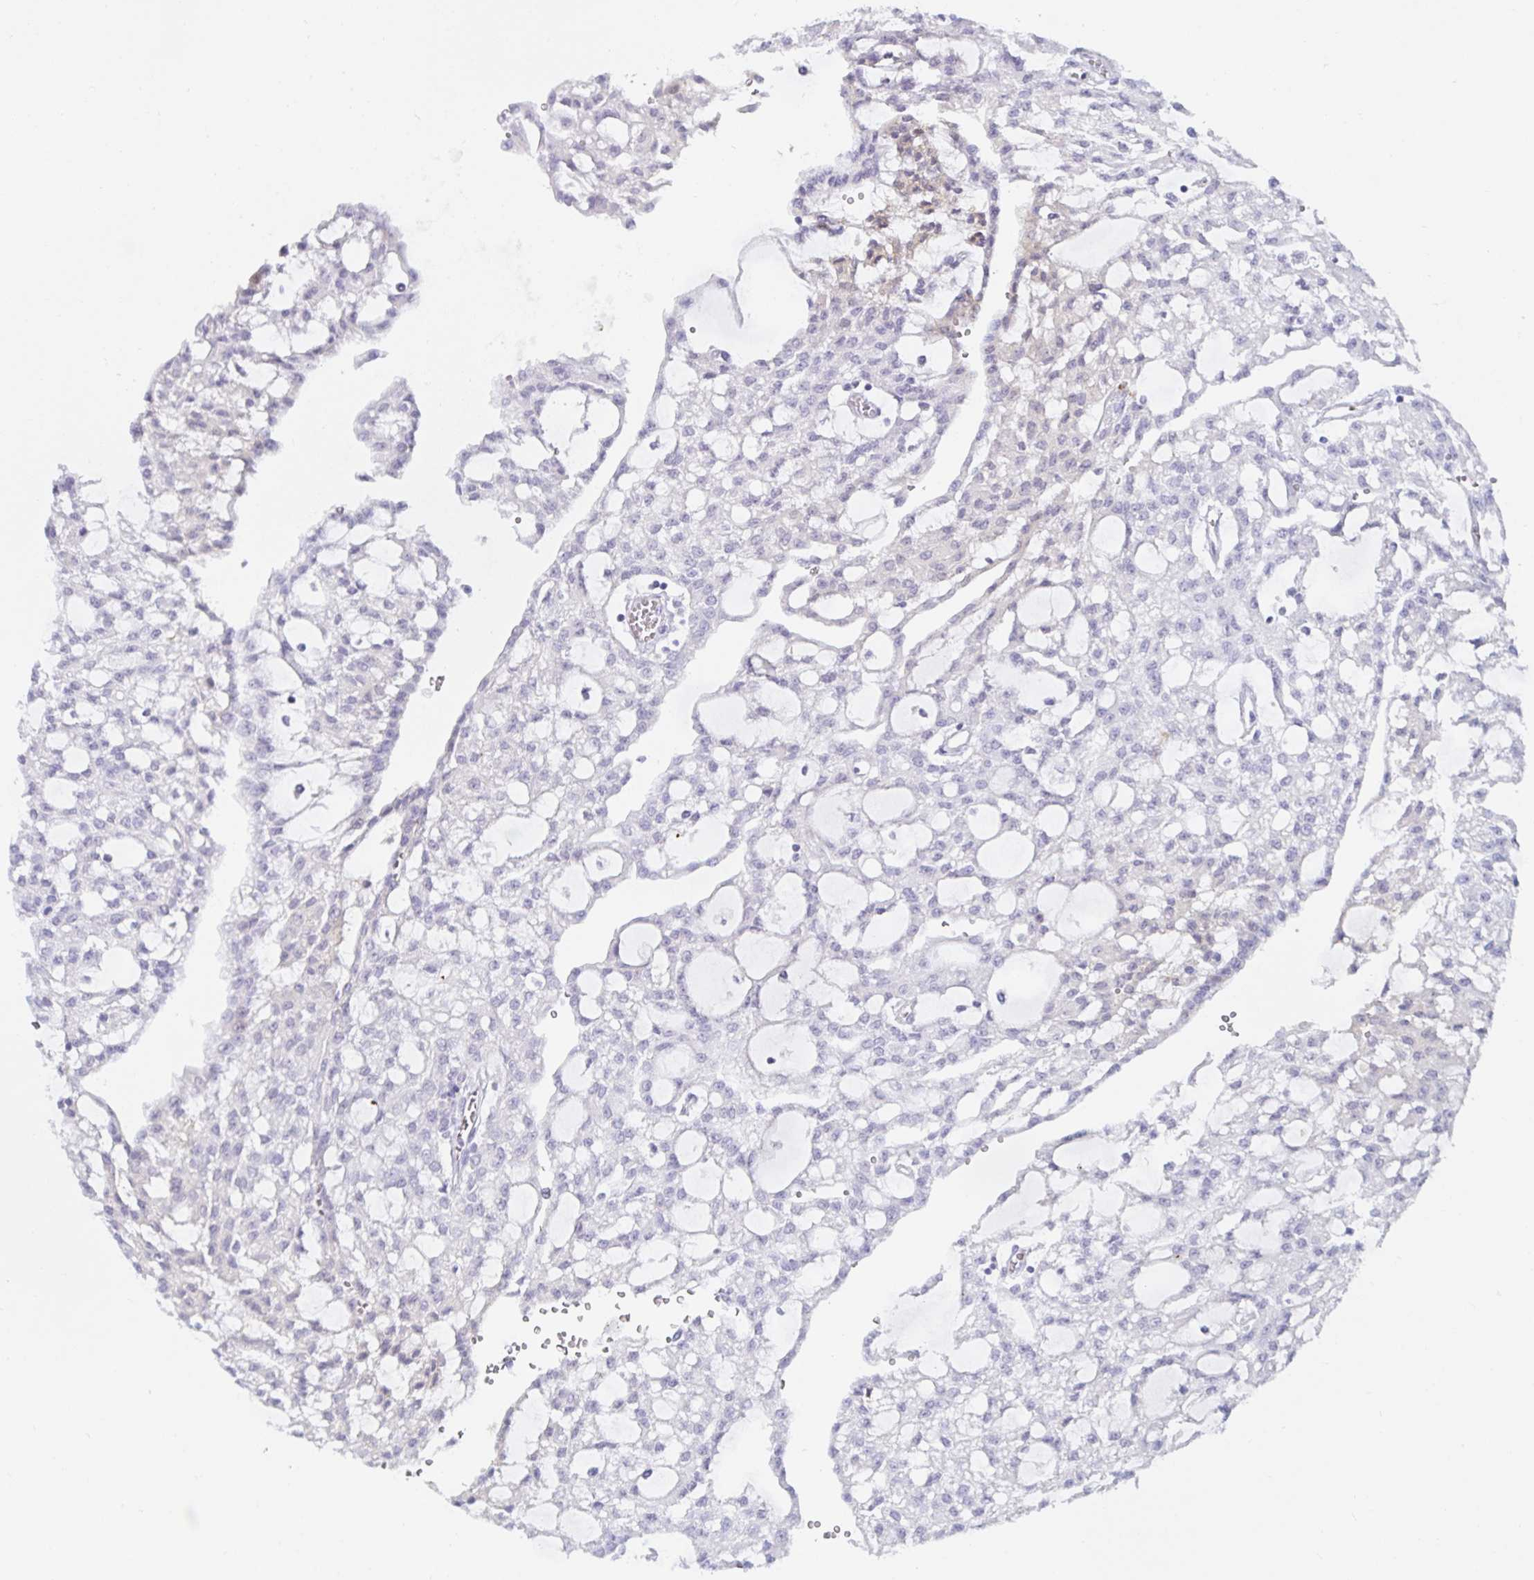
{"staining": {"intensity": "negative", "quantity": "none", "location": "none"}, "tissue": "renal cancer", "cell_type": "Tumor cells", "image_type": "cancer", "snomed": [{"axis": "morphology", "description": "Adenocarcinoma, NOS"}, {"axis": "topography", "description": "Kidney"}], "caption": "An image of human adenocarcinoma (renal) is negative for staining in tumor cells.", "gene": "MON2", "patient": {"sex": "male", "age": 63}}